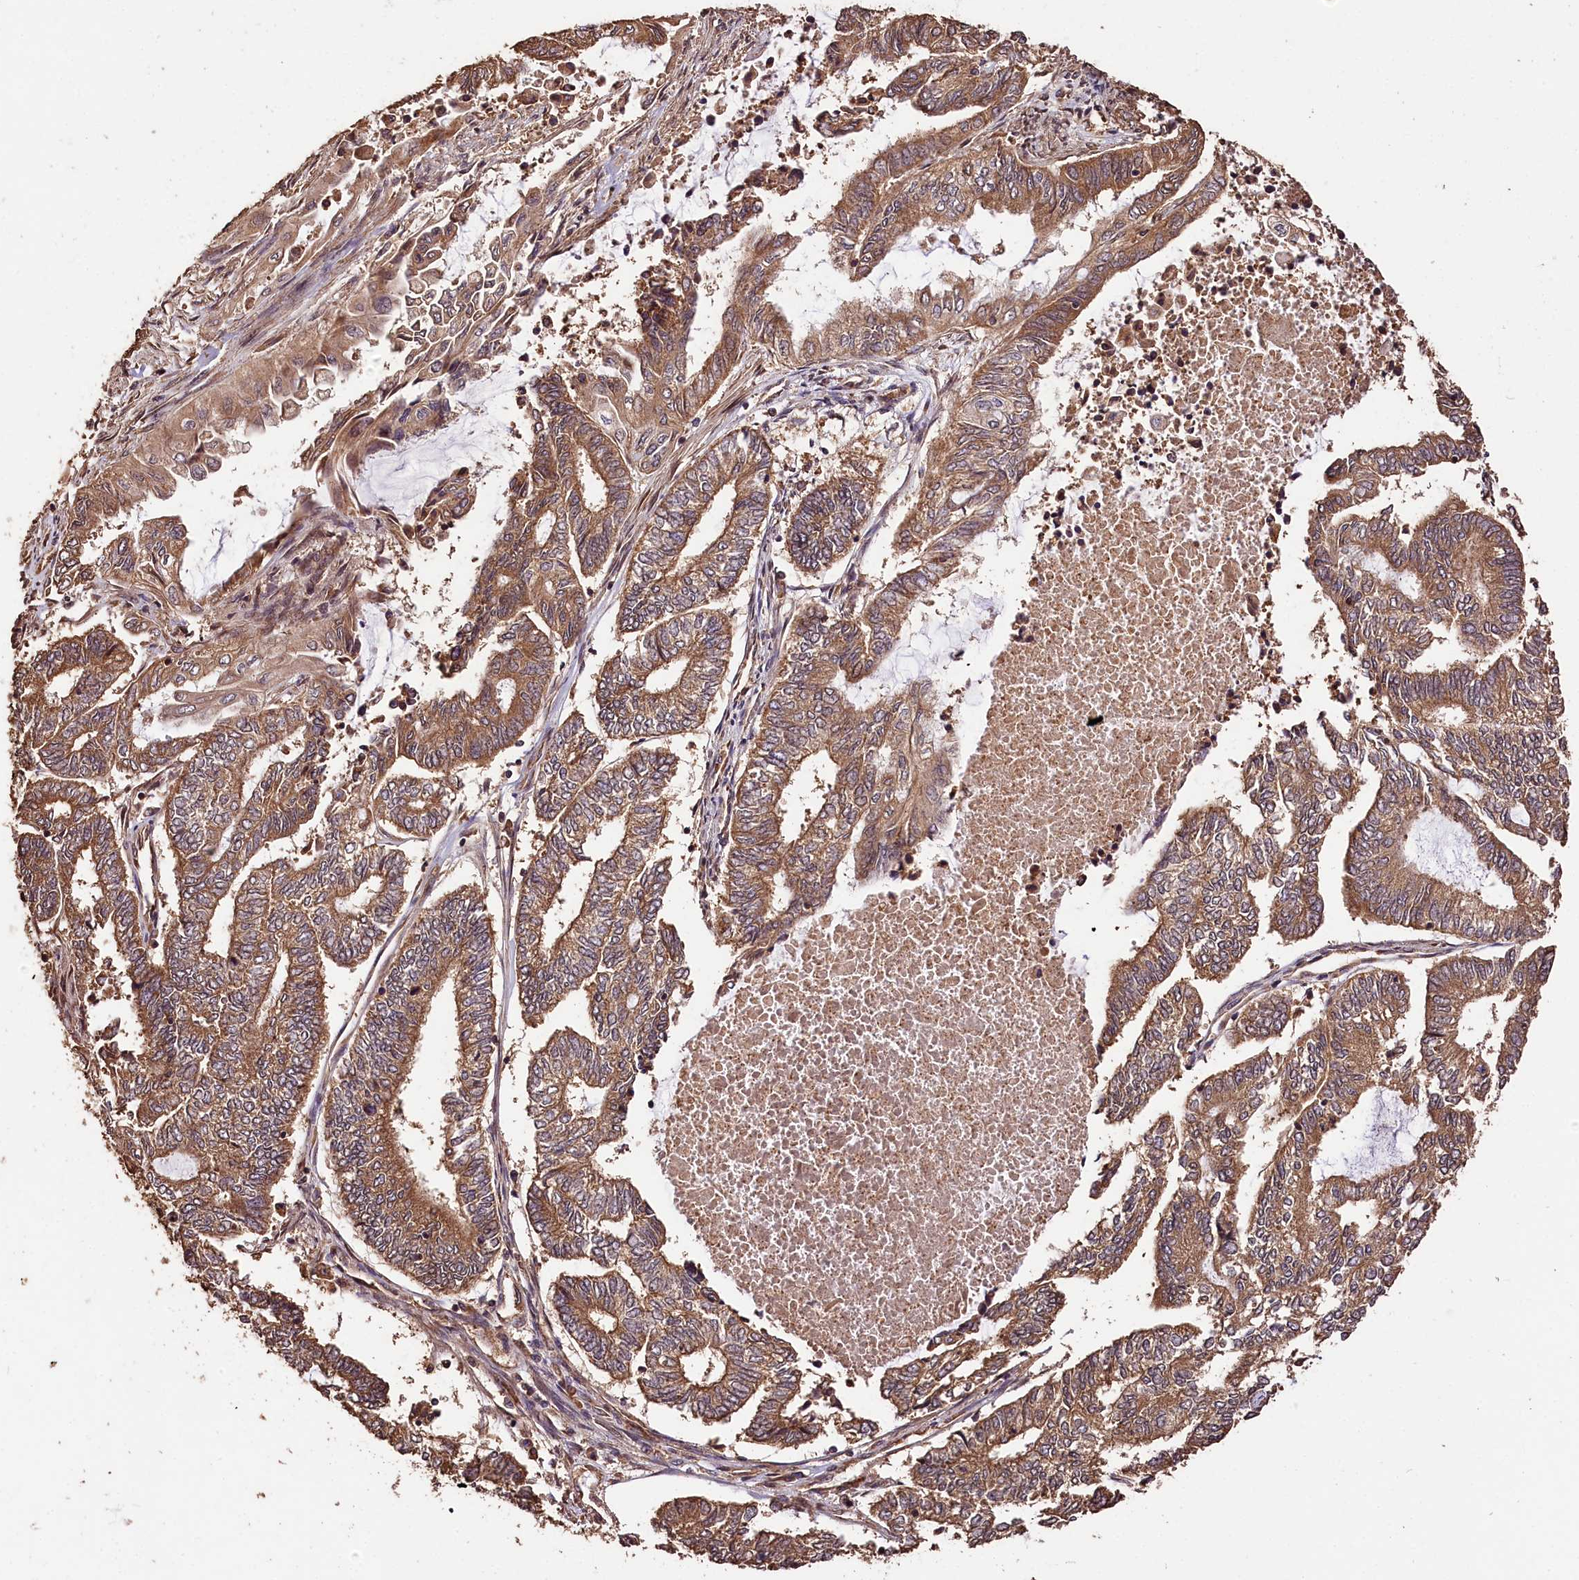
{"staining": {"intensity": "moderate", "quantity": ">75%", "location": "cytoplasmic/membranous"}, "tissue": "endometrial cancer", "cell_type": "Tumor cells", "image_type": "cancer", "snomed": [{"axis": "morphology", "description": "Adenocarcinoma, NOS"}, {"axis": "topography", "description": "Uterus"}, {"axis": "topography", "description": "Endometrium"}], "caption": "Human adenocarcinoma (endometrial) stained with a protein marker displays moderate staining in tumor cells.", "gene": "KPTN", "patient": {"sex": "female", "age": 70}}